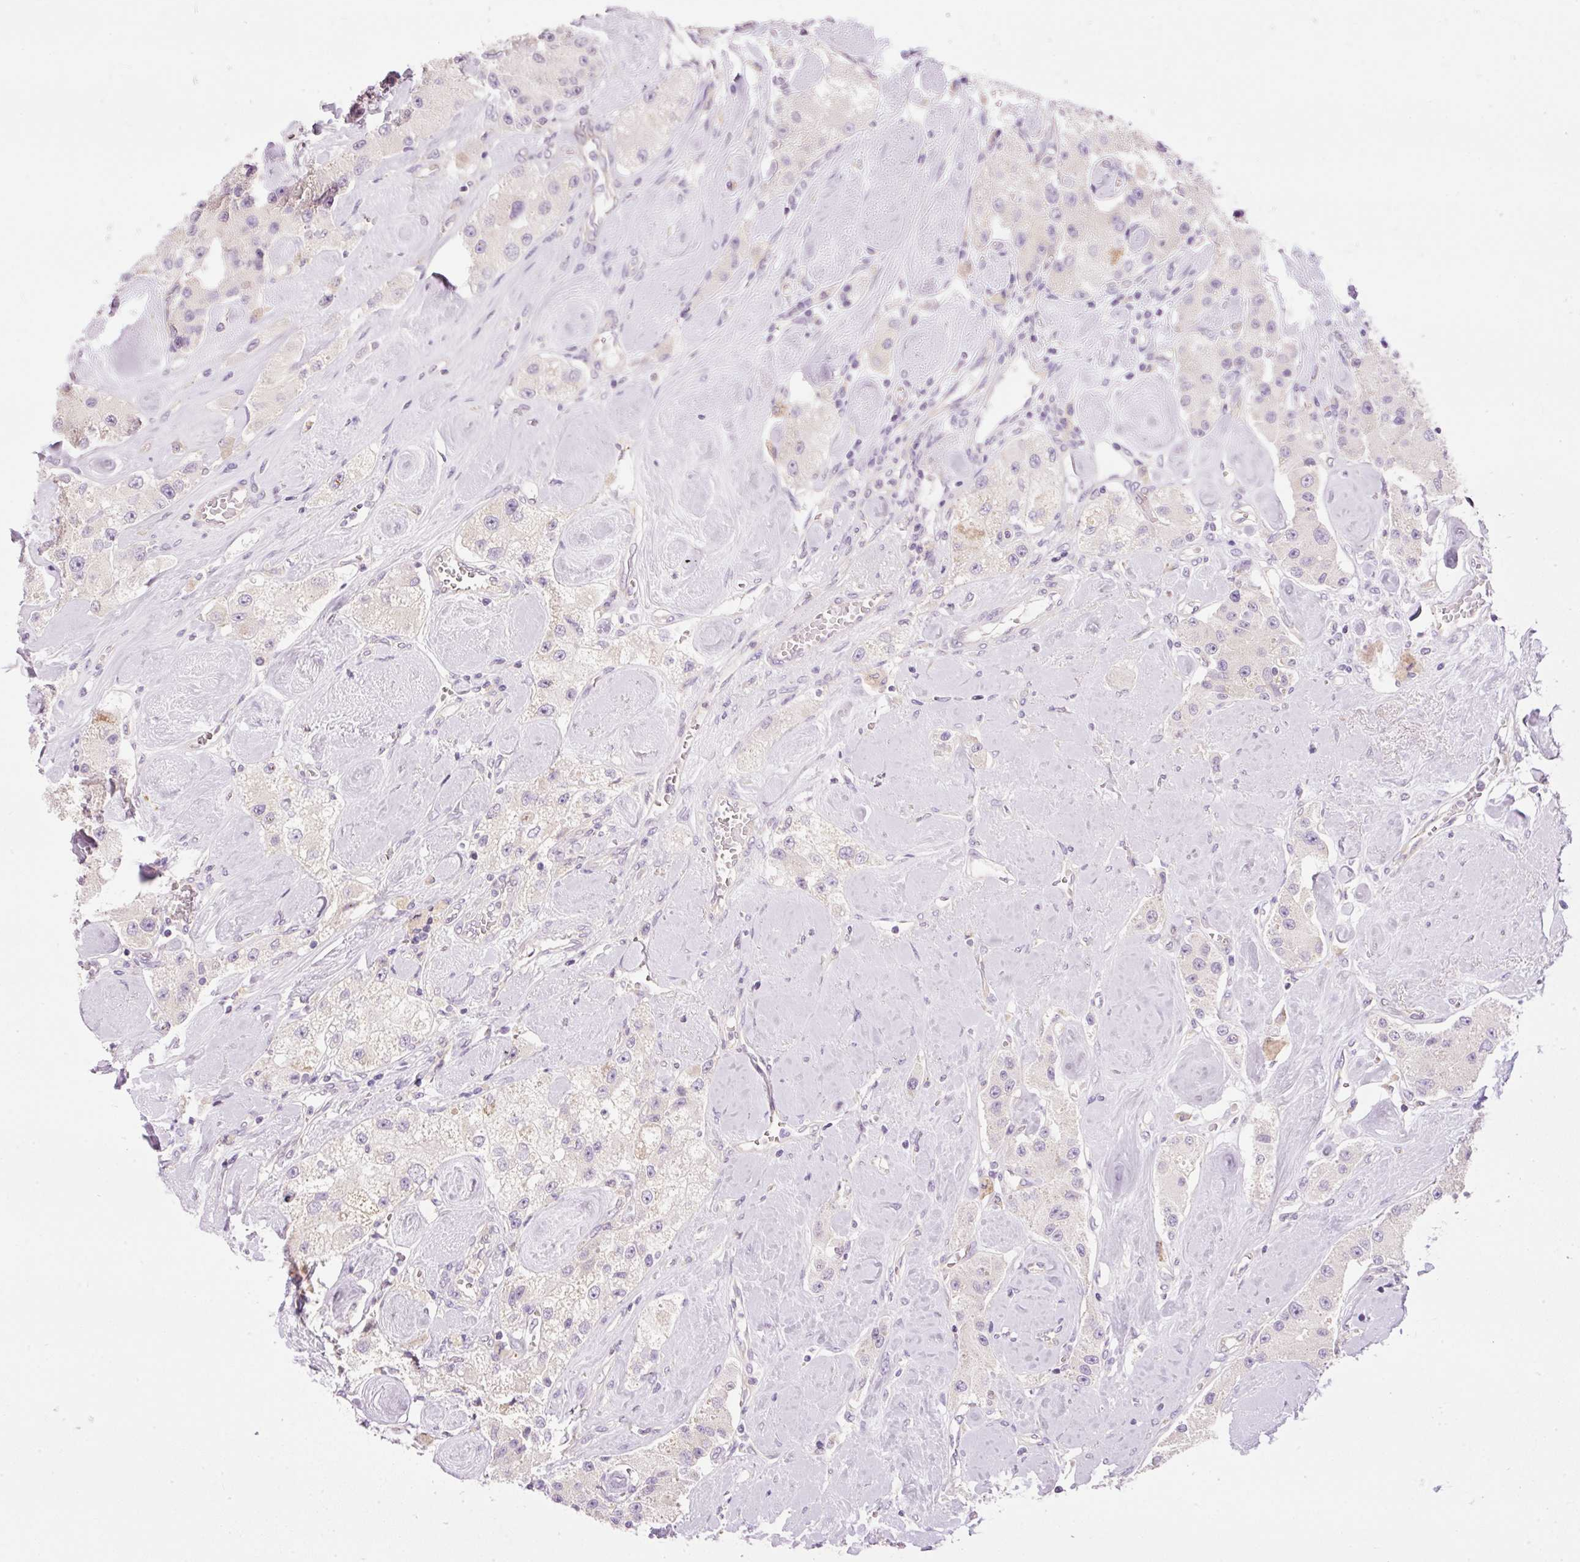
{"staining": {"intensity": "negative", "quantity": "none", "location": "none"}, "tissue": "carcinoid", "cell_type": "Tumor cells", "image_type": "cancer", "snomed": [{"axis": "morphology", "description": "Carcinoid, malignant, NOS"}, {"axis": "topography", "description": "Pancreas"}], "caption": "An IHC micrograph of carcinoid (malignant) is shown. There is no staining in tumor cells of carcinoid (malignant).", "gene": "PNPLA5", "patient": {"sex": "male", "age": 41}}